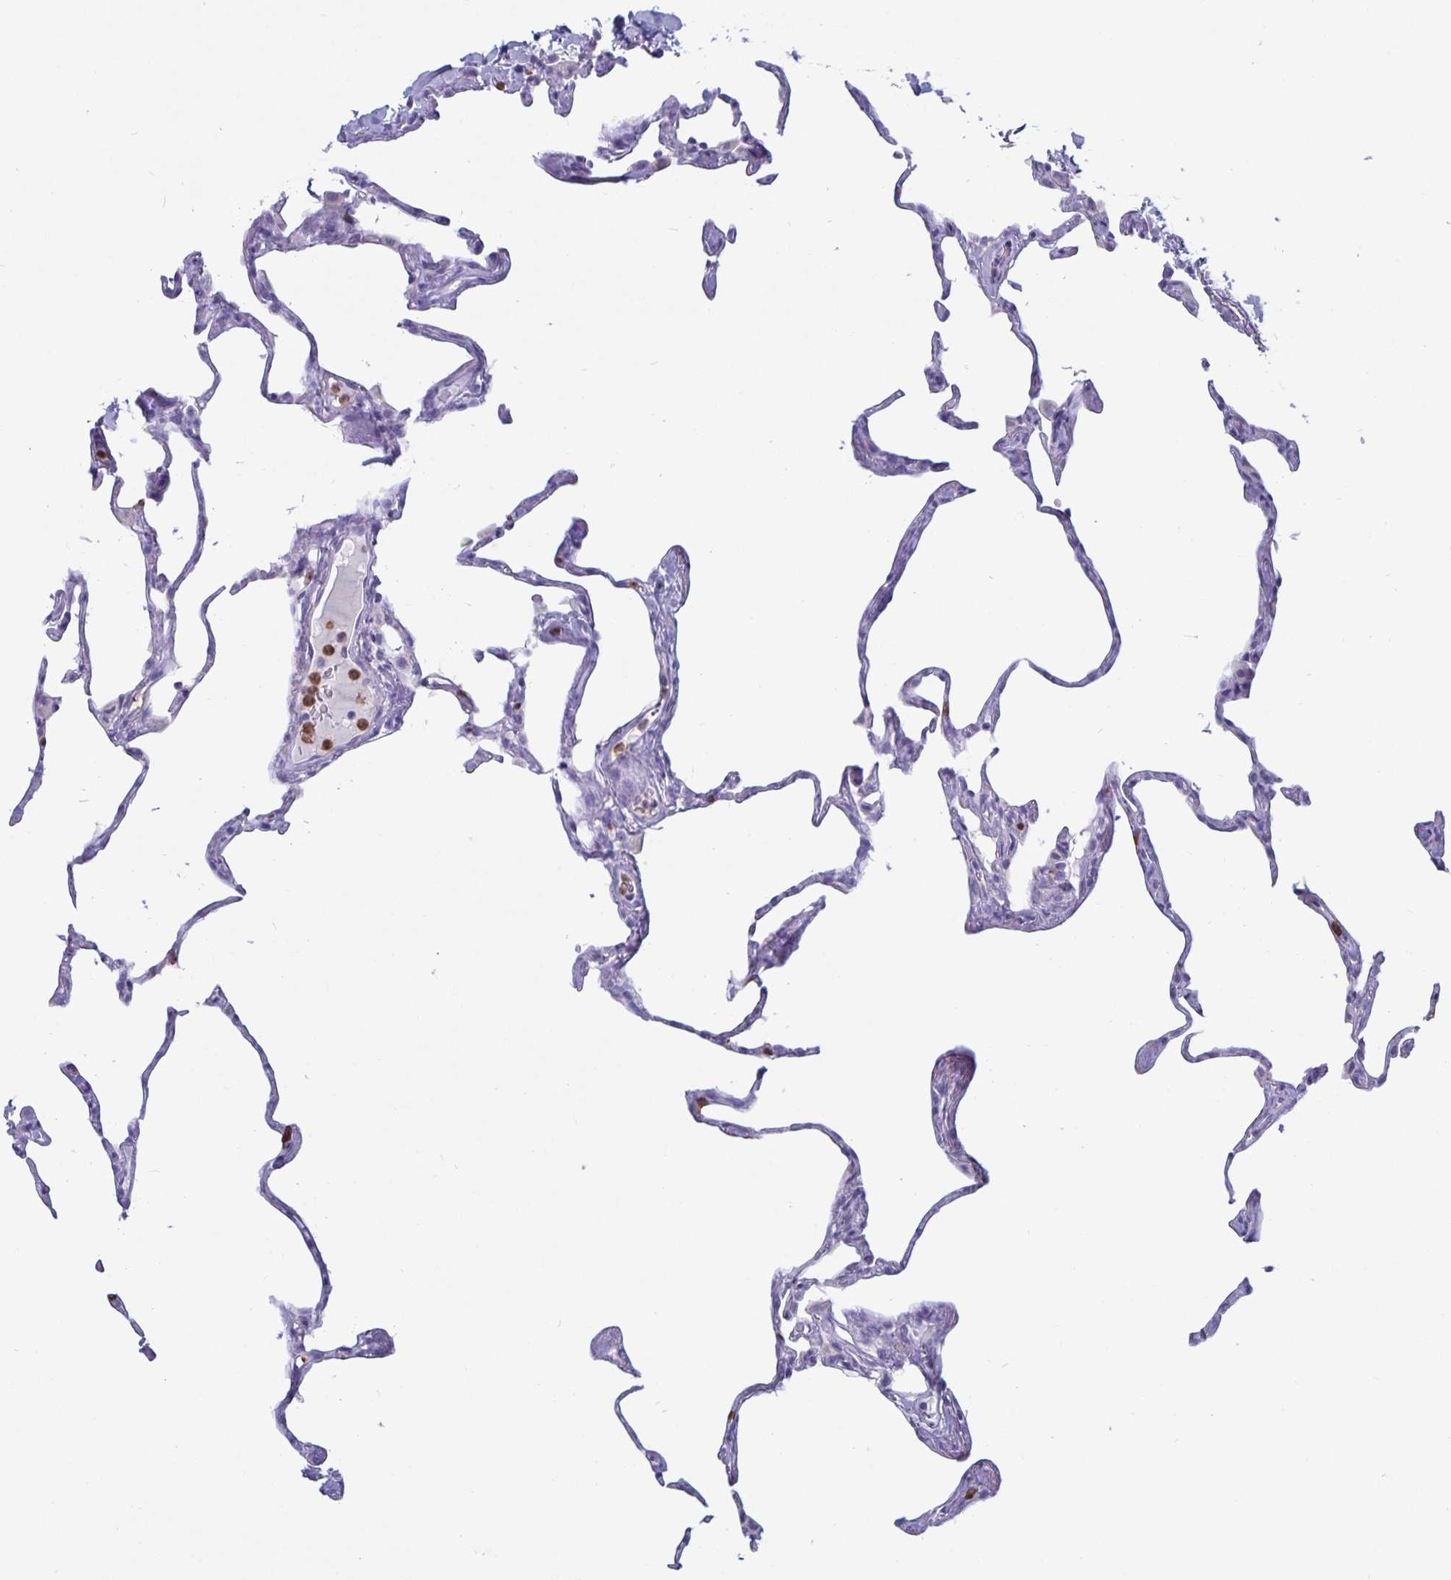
{"staining": {"intensity": "negative", "quantity": "none", "location": "none"}, "tissue": "lung", "cell_type": "Alveolar cells", "image_type": "normal", "snomed": [{"axis": "morphology", "description": "Normal tissue, NOS"}, {"axis": "topography", "description": "Lung"}], "caption": "IHC micrograph of normal lung stained for a protein (brown), which displays no staining in alveolar cells.", "gene": "PLCB3", "patient": {"sex": "male", "age": 65}}